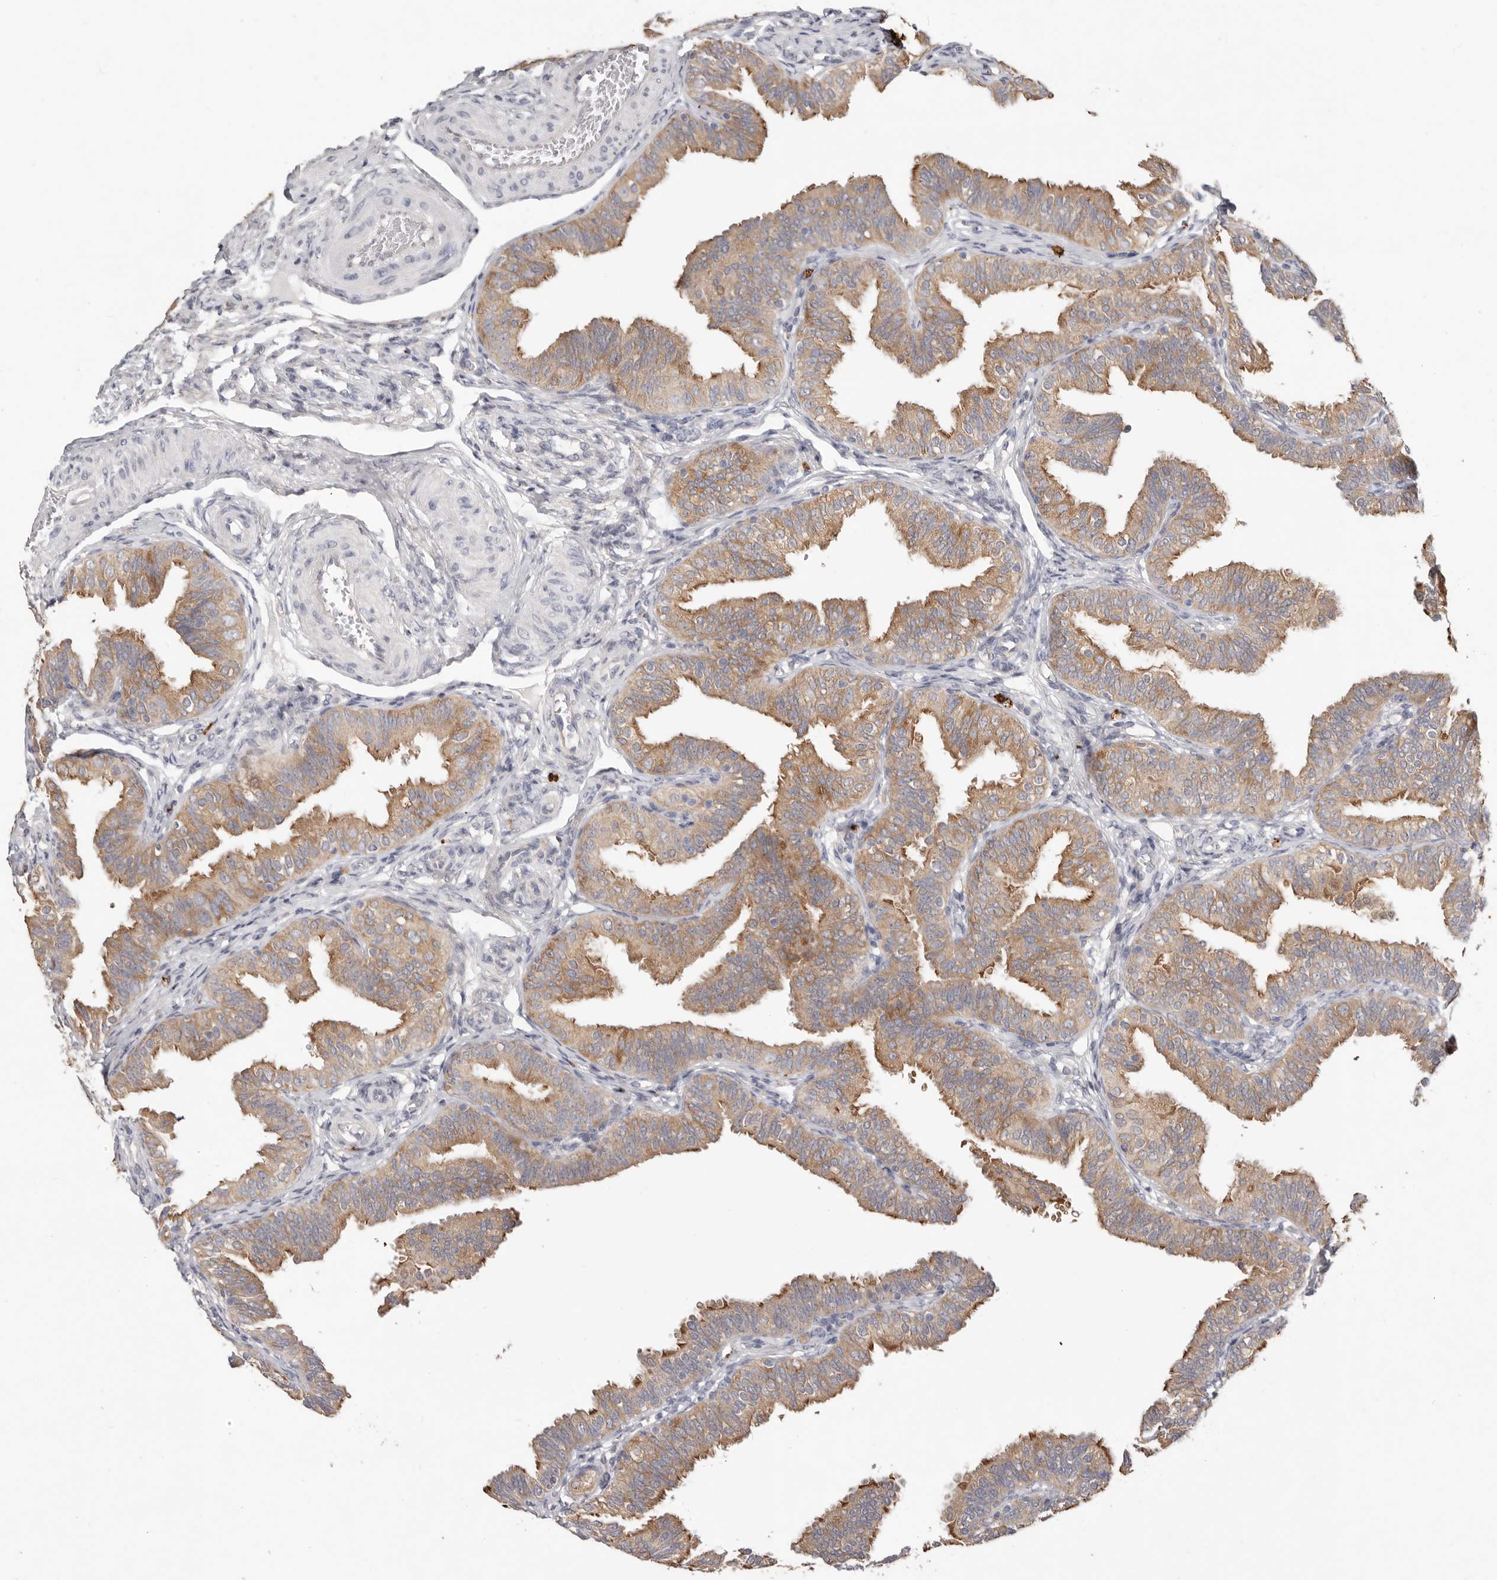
{"staining": {"intensity": "moderate", "quantity": ">75%", "location": "cytoplasmic/membranous"}, "tissue": "fallopian tube", "cell_type": "Glandular cells", "image_type": "normal", "snomed": [{"axis": "morphology", "description": "Normal tissue, NOS"}, {"axis": "topography", "description": "Fallopian tube"}], "caption": "The image exhibits staining of unremarkable fallopian tube, revealing moderate cytoplasmic/membranous protein expression (brown color) within glandular cells. (Brightfield microscopy of DAB IHC at high magnification).", "gene": "WDR77", "patient": {"sex": "female", "age": 35}}